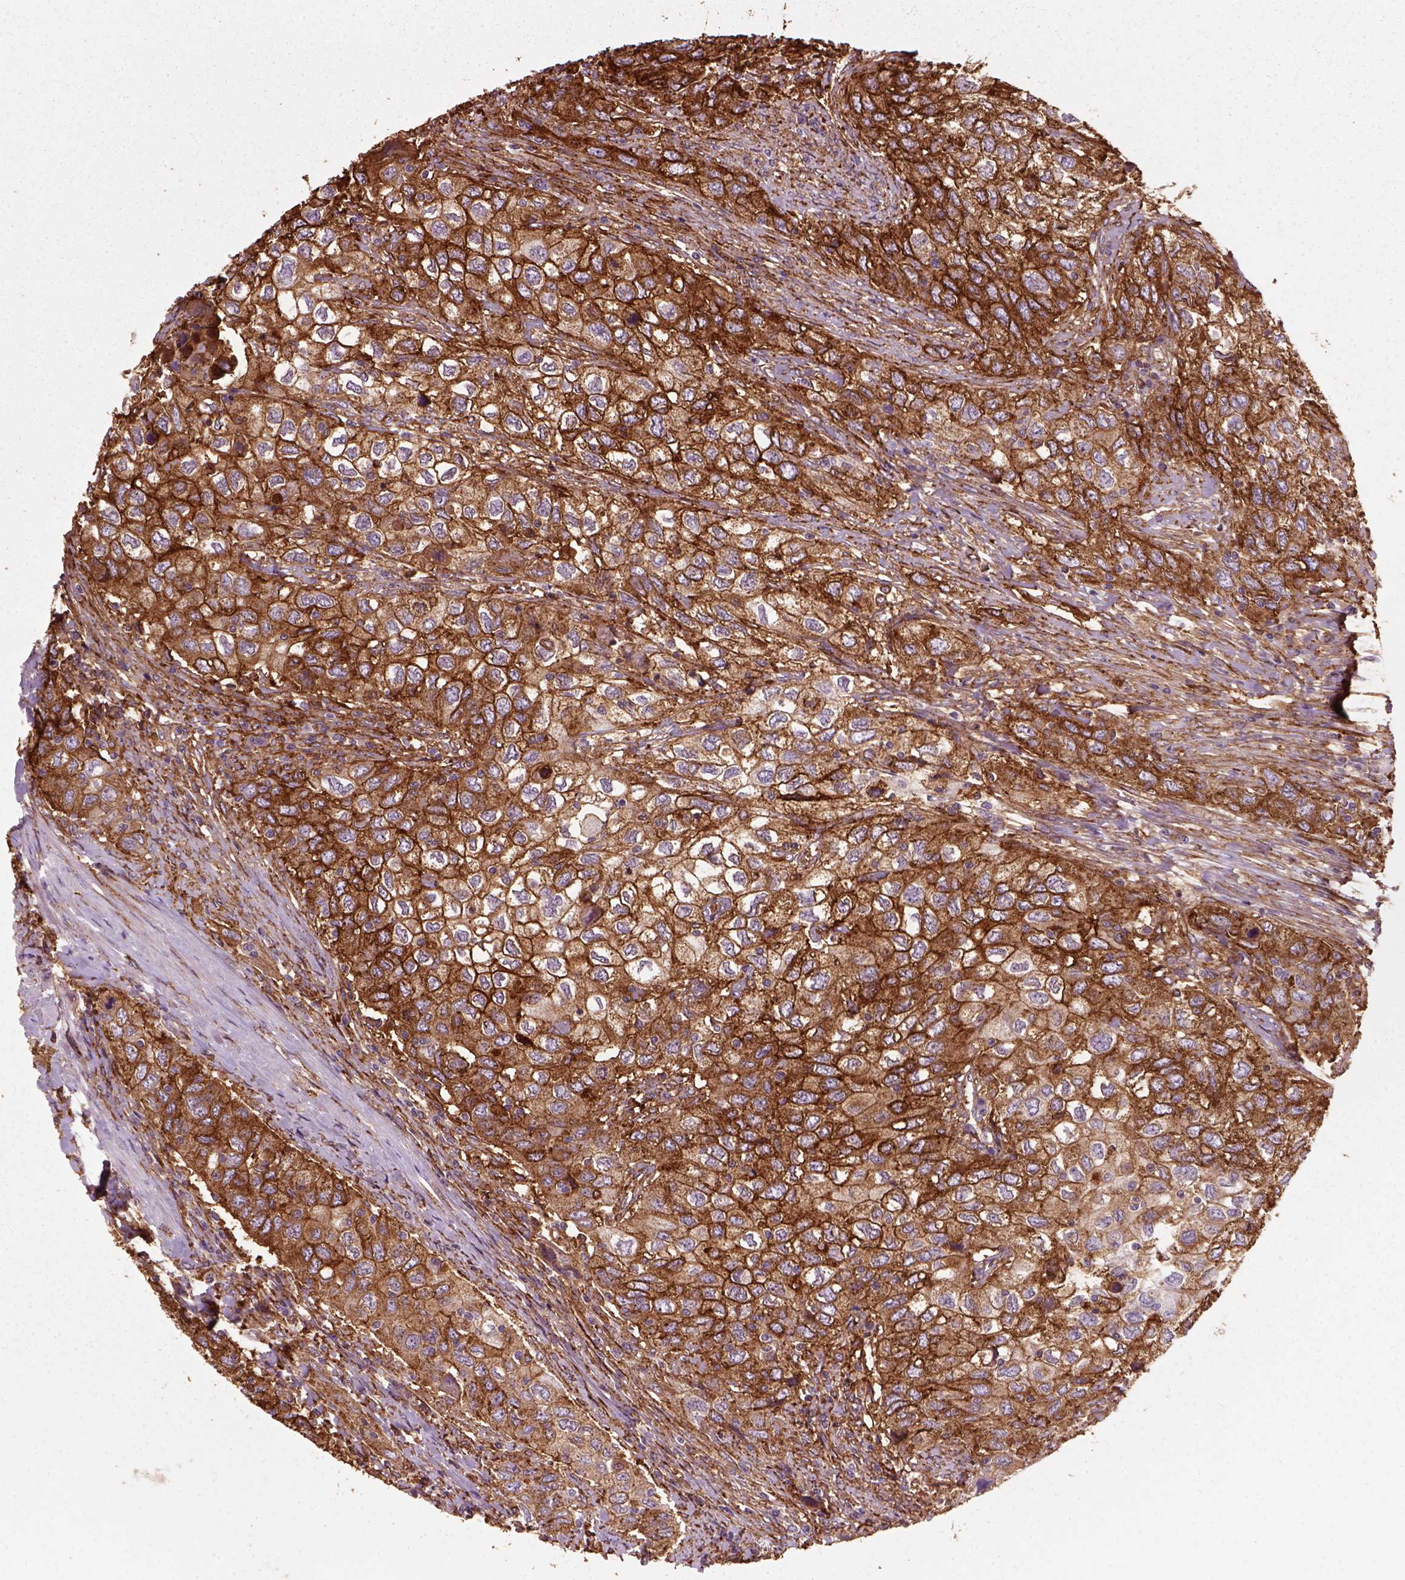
{"staining": {"intensity": "strong", "quantity": ">75%", "location": "cytoplasmic/membranous"}, "tissue": "urothelial cancer", "cell_type": "Tumor cells", "image_type": "cancer", "snomed": [{"axis": "morphology", "description": "Urothelial carcinoma, High grade"}, {"axis": "topography", "description": "Urinary bladder"}], "caption": "Brown immunohistochemical staining in urothelial cancer reveals strong cytoplasmic/membranous staining in about >75% of tumor cells. The protein is stained brown, and the nuclei are stained in blue (DAB IHC with brightfield microscopy, high magnification).", "gene": "MARCKS", "patient": {"sex": "male", "age": 76}}